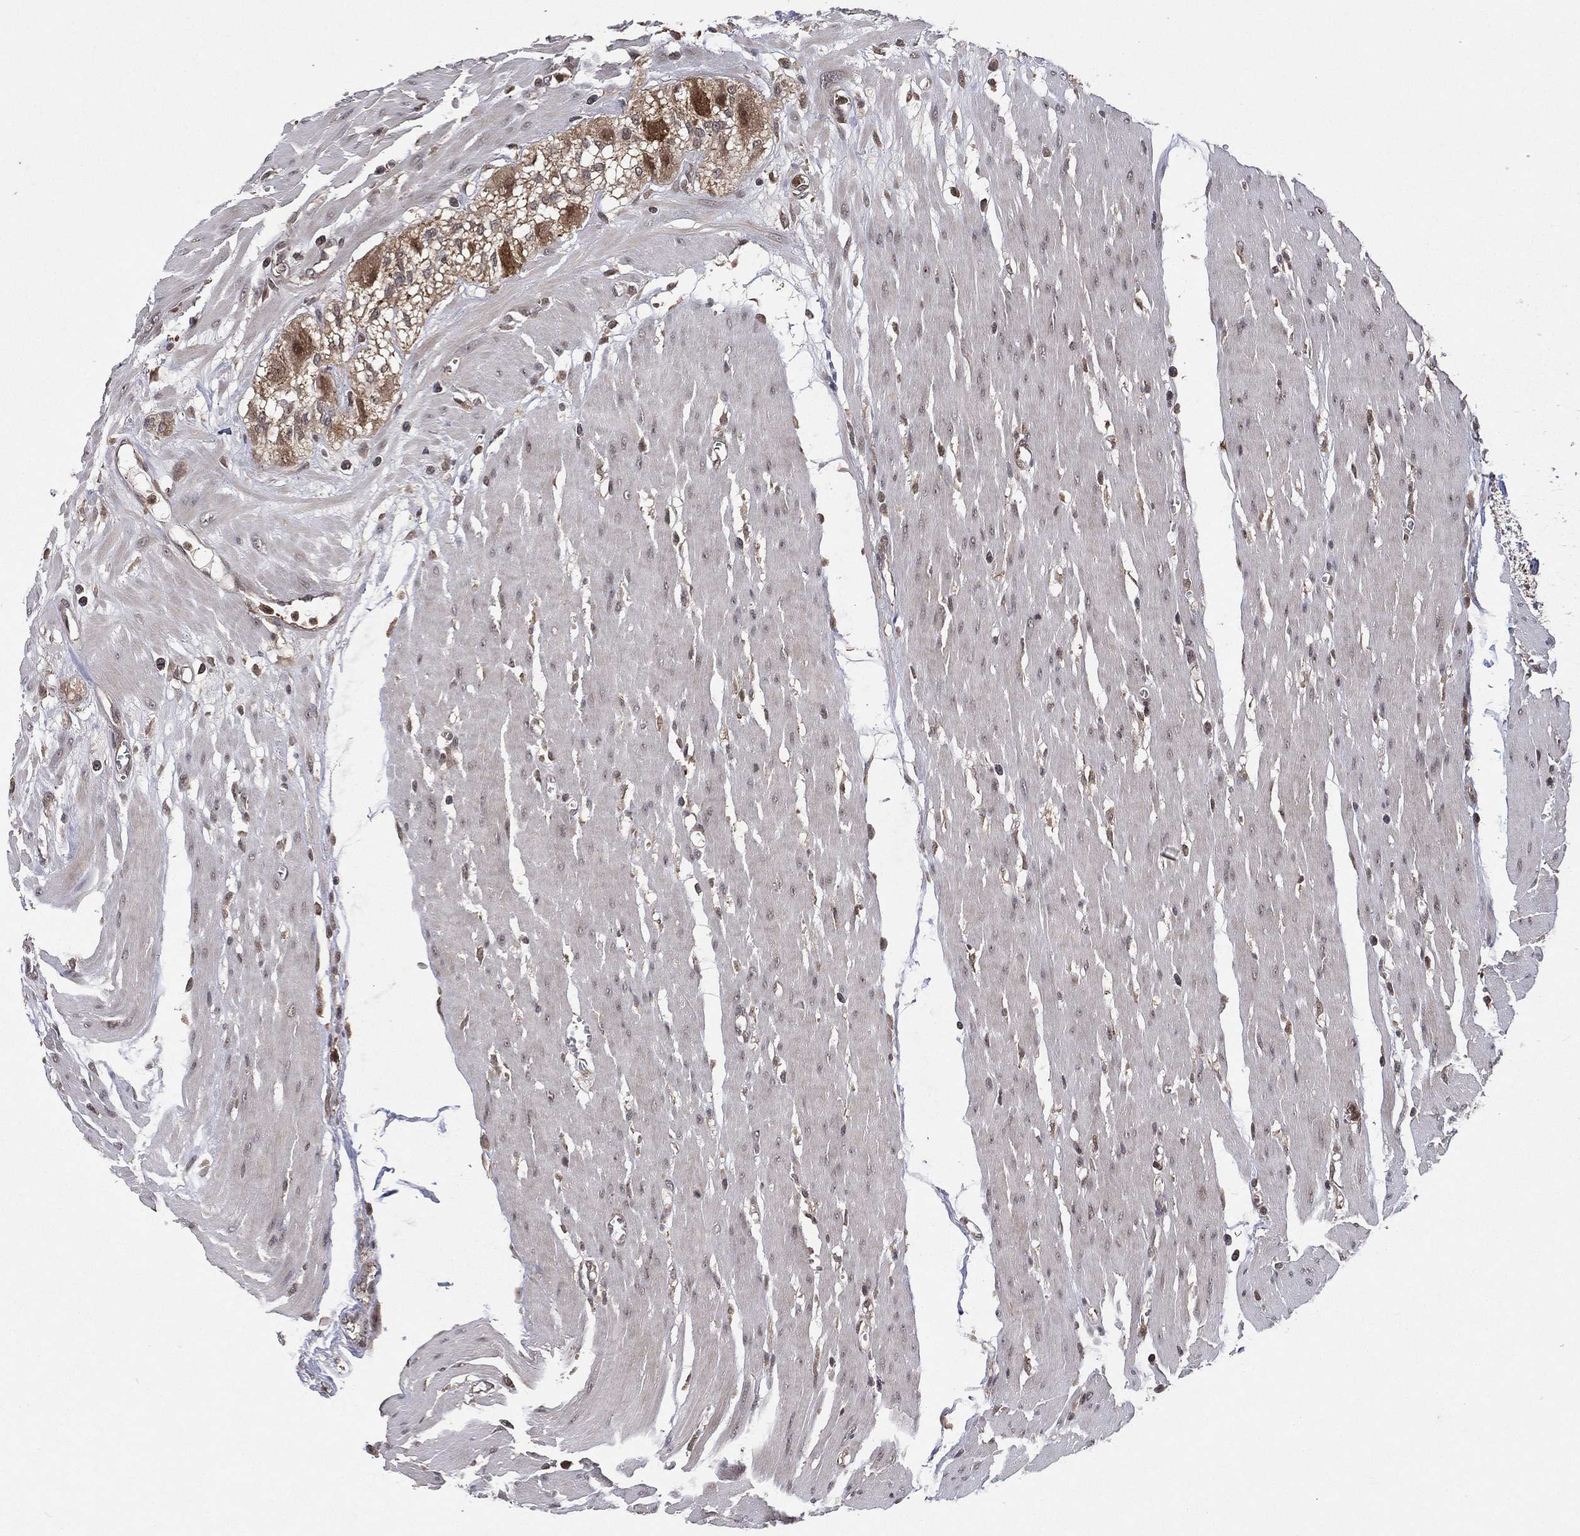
{"staining": {"intensity": "negative", "quantity": "none", "location": "none"}, "tissue": "colon", "cell_type": "Endothelial cells", "image_type": "normal", "snomed": [{"axis": "morphology", "description": "Normal tissue, NOS"}, {"axis": "morphology", "description": "Adenocarcinoma, NOS"}, {"axis": "topography", "description": "Colon"}], "caption": "A micrograph of human colon is negative for staining in endothelial cells. (DAB (3,3'-diaminobenzidine) IHC, high magnification).", "gene": "ATG4B", "patient": {"sex": "male", "age": 65}}